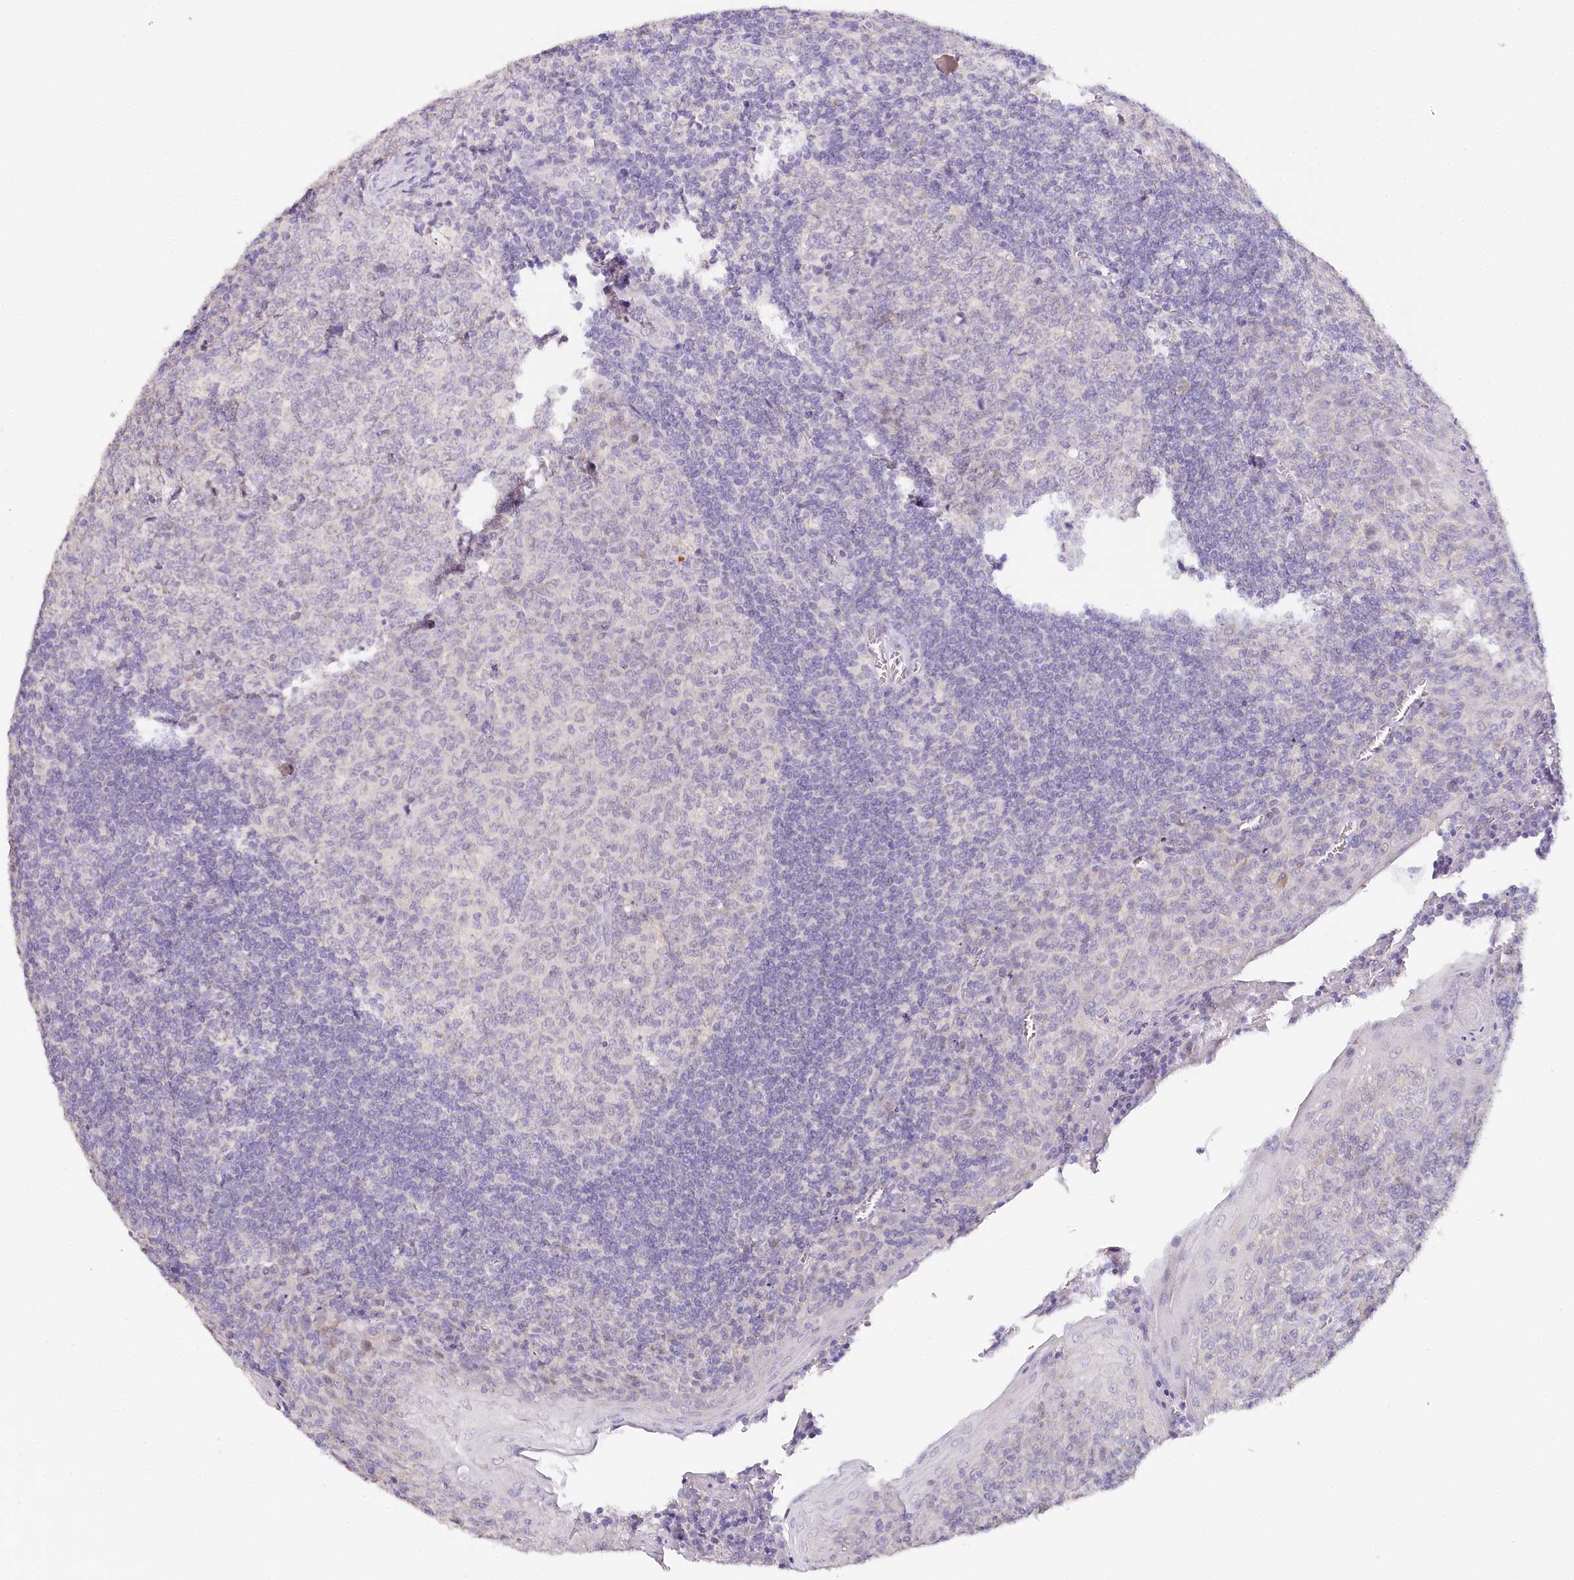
{"staining": {"intensity": "negative", "quantity": "none", "location": "none"}, "tissue": "tonsil", "cell_type": "Germinal center cells", "image_type": "normal", "snomed": [{"axis": "morphology", "description": "Normal tissue, NOS"}, {"axis": "topography", "description": "Tonsil"}], "caption": "IHC micrograph of benign tonsil: tonsil stained with DAB demonstrates no significant protein staining in germinal center cells. (DAB IHC, high magnification).", "gene": "TP53", "patient": {"sex": "male", "age": 27}}